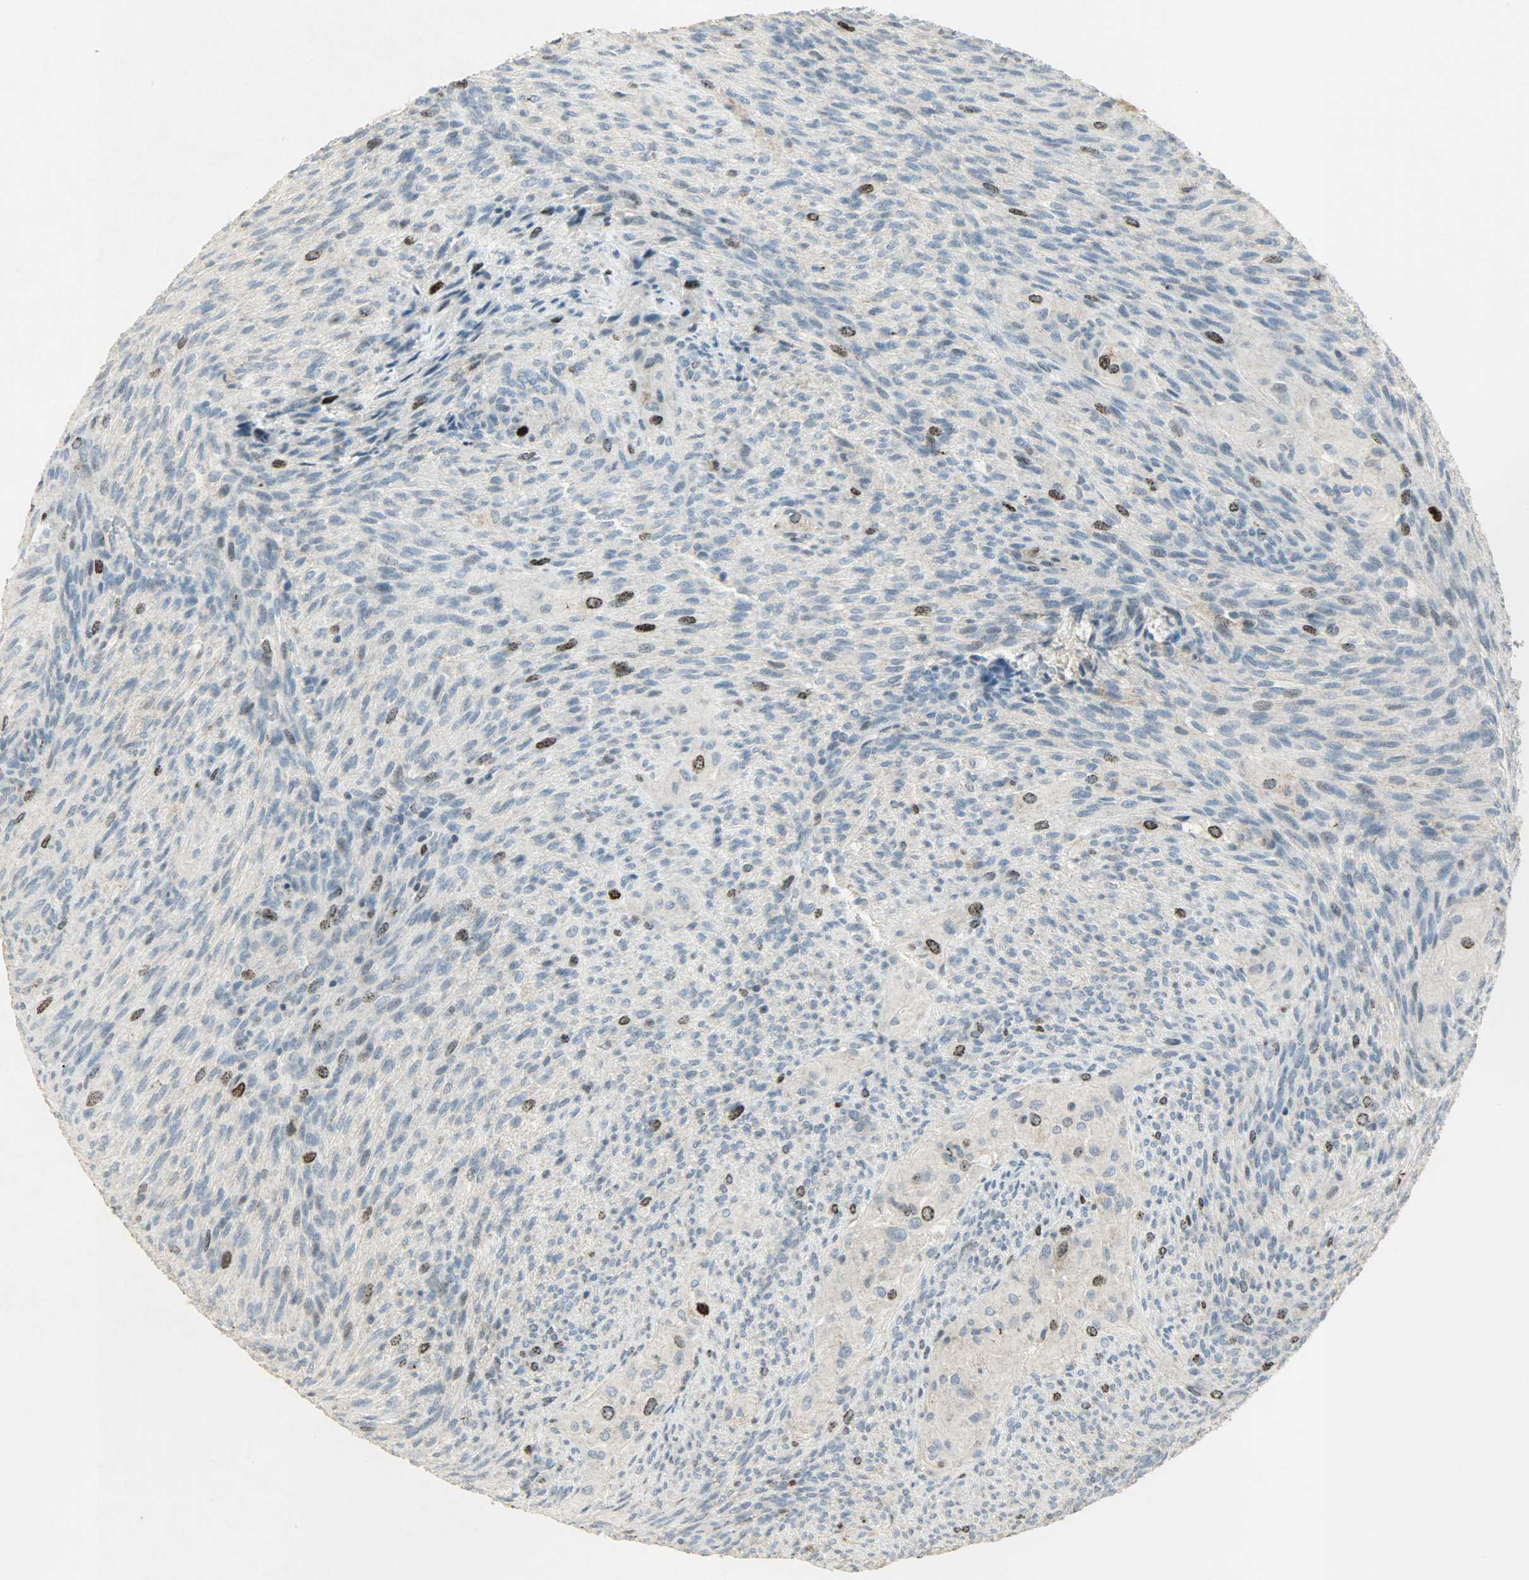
{"staining": {"intensity": "moderate", "quantity": "<25%", "location": "nuclear"}, "tissue": "glioma", "cell_type": "Tumor cells", "image_type": "cancer", "snomed": [{"axis": "morphology", "description": "Glioma, malignant, High grade"}, {"axis": "topography", "description": "Cerebral cortex"}], "caption": "An immunohistochemistry (IHC) photomicrograph of tumor tissue is shown. Protein staining in brown shows moderate nuclear positivity in glioma within tumor cells.", "gene": "AURKB", "patient": {"sex": "female", "age": 55}}